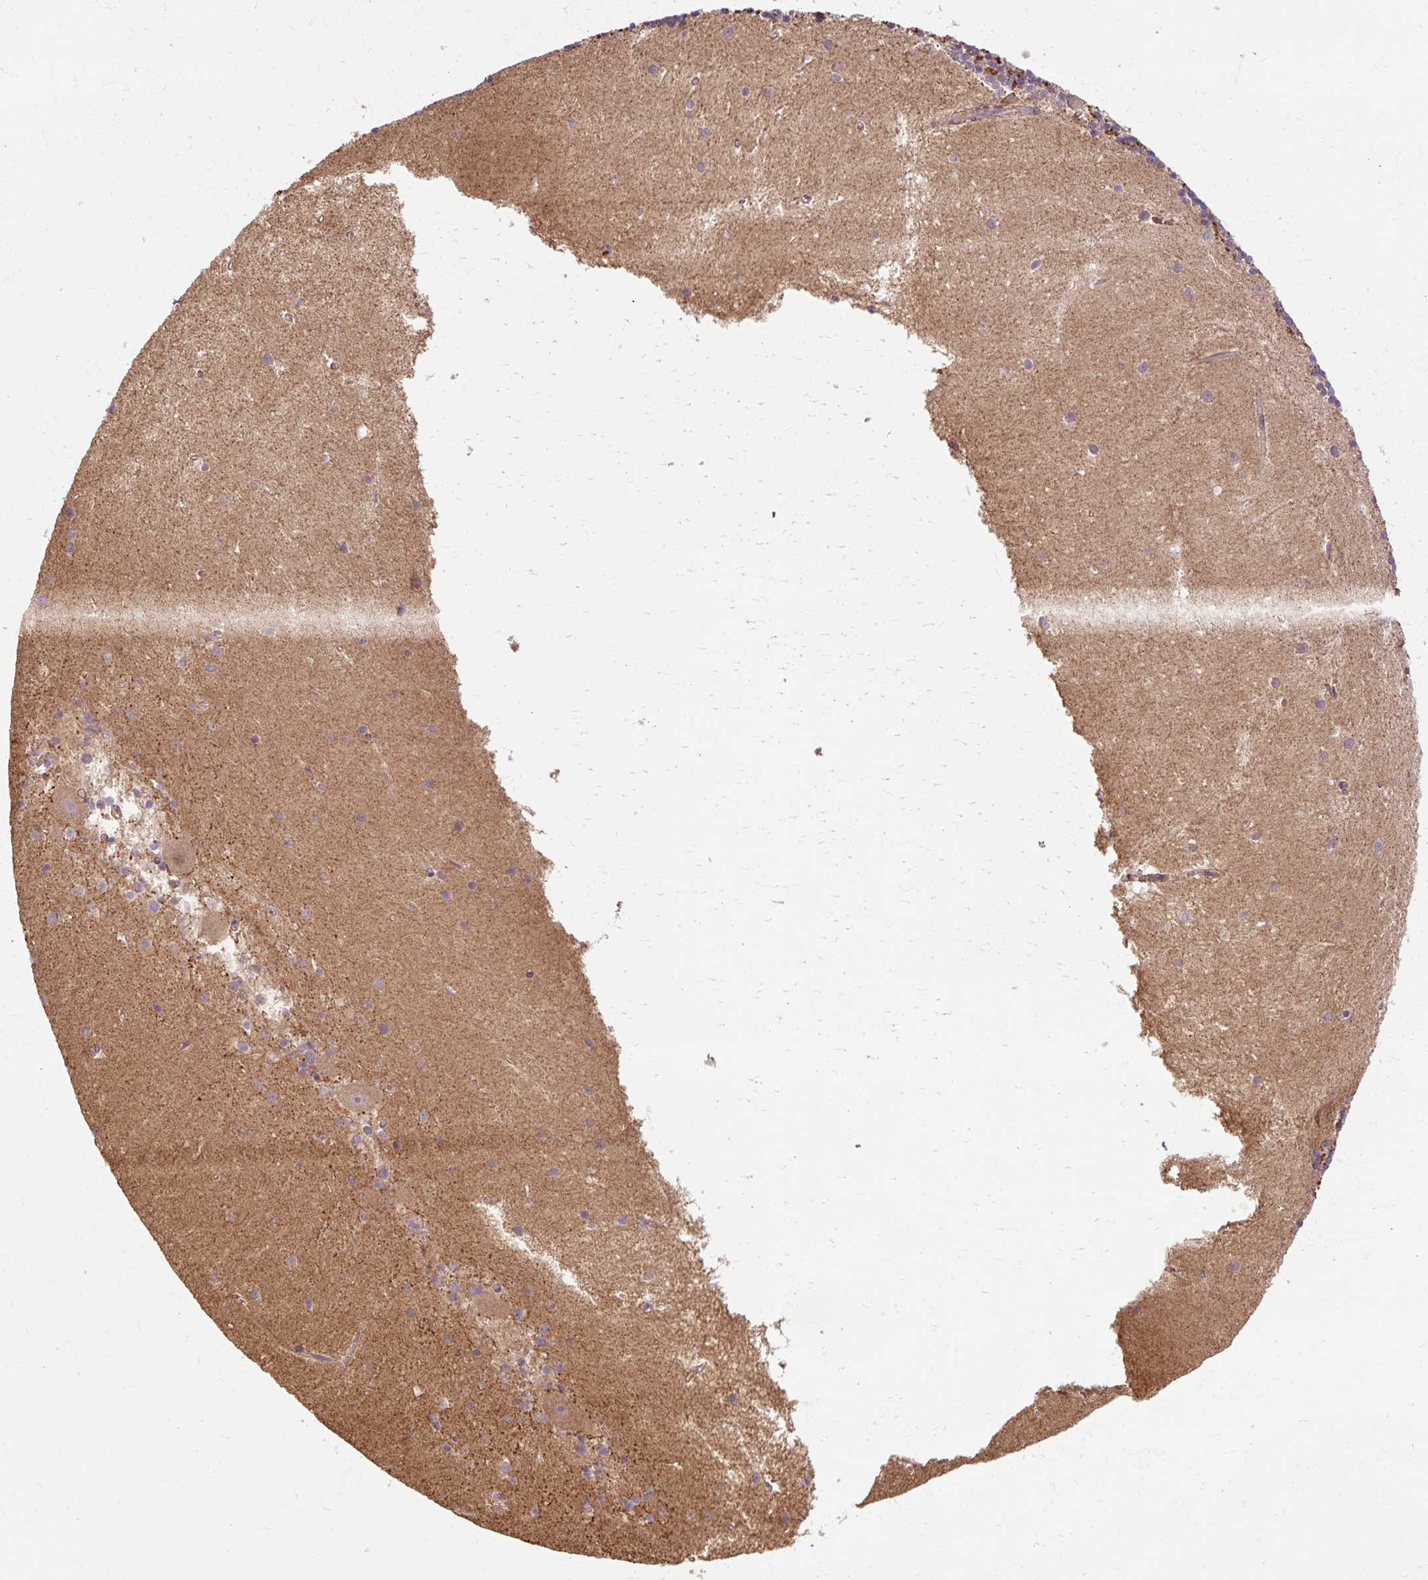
{"staining": {"intensity": "moderate", "quantity": "25%-75%", "location": "cytoplasmic/membranous"}, "tissue": "cerebellum", "cell_type": "Cells in granular layer", "image_type": "normal", "snomed": [{"axis": "morphology", "description": "Normal tissue, NOS"}, {"axis": "topography", "description": "Cerebellum"}], "caption": "DAB (3,3'-diaminobenzidine) immunohistochemical staining of benign human cerebellum displays moderate cytoplasmic/membranous protein positivity in about 25%-75% of cells in granular layer. (Stains: DAB in brown, nuclei in blue, Microscopy: brightfield microscopy at high magnification).", "gene": "FLRT1", "patient": {"sex": "male", "age": 54}}